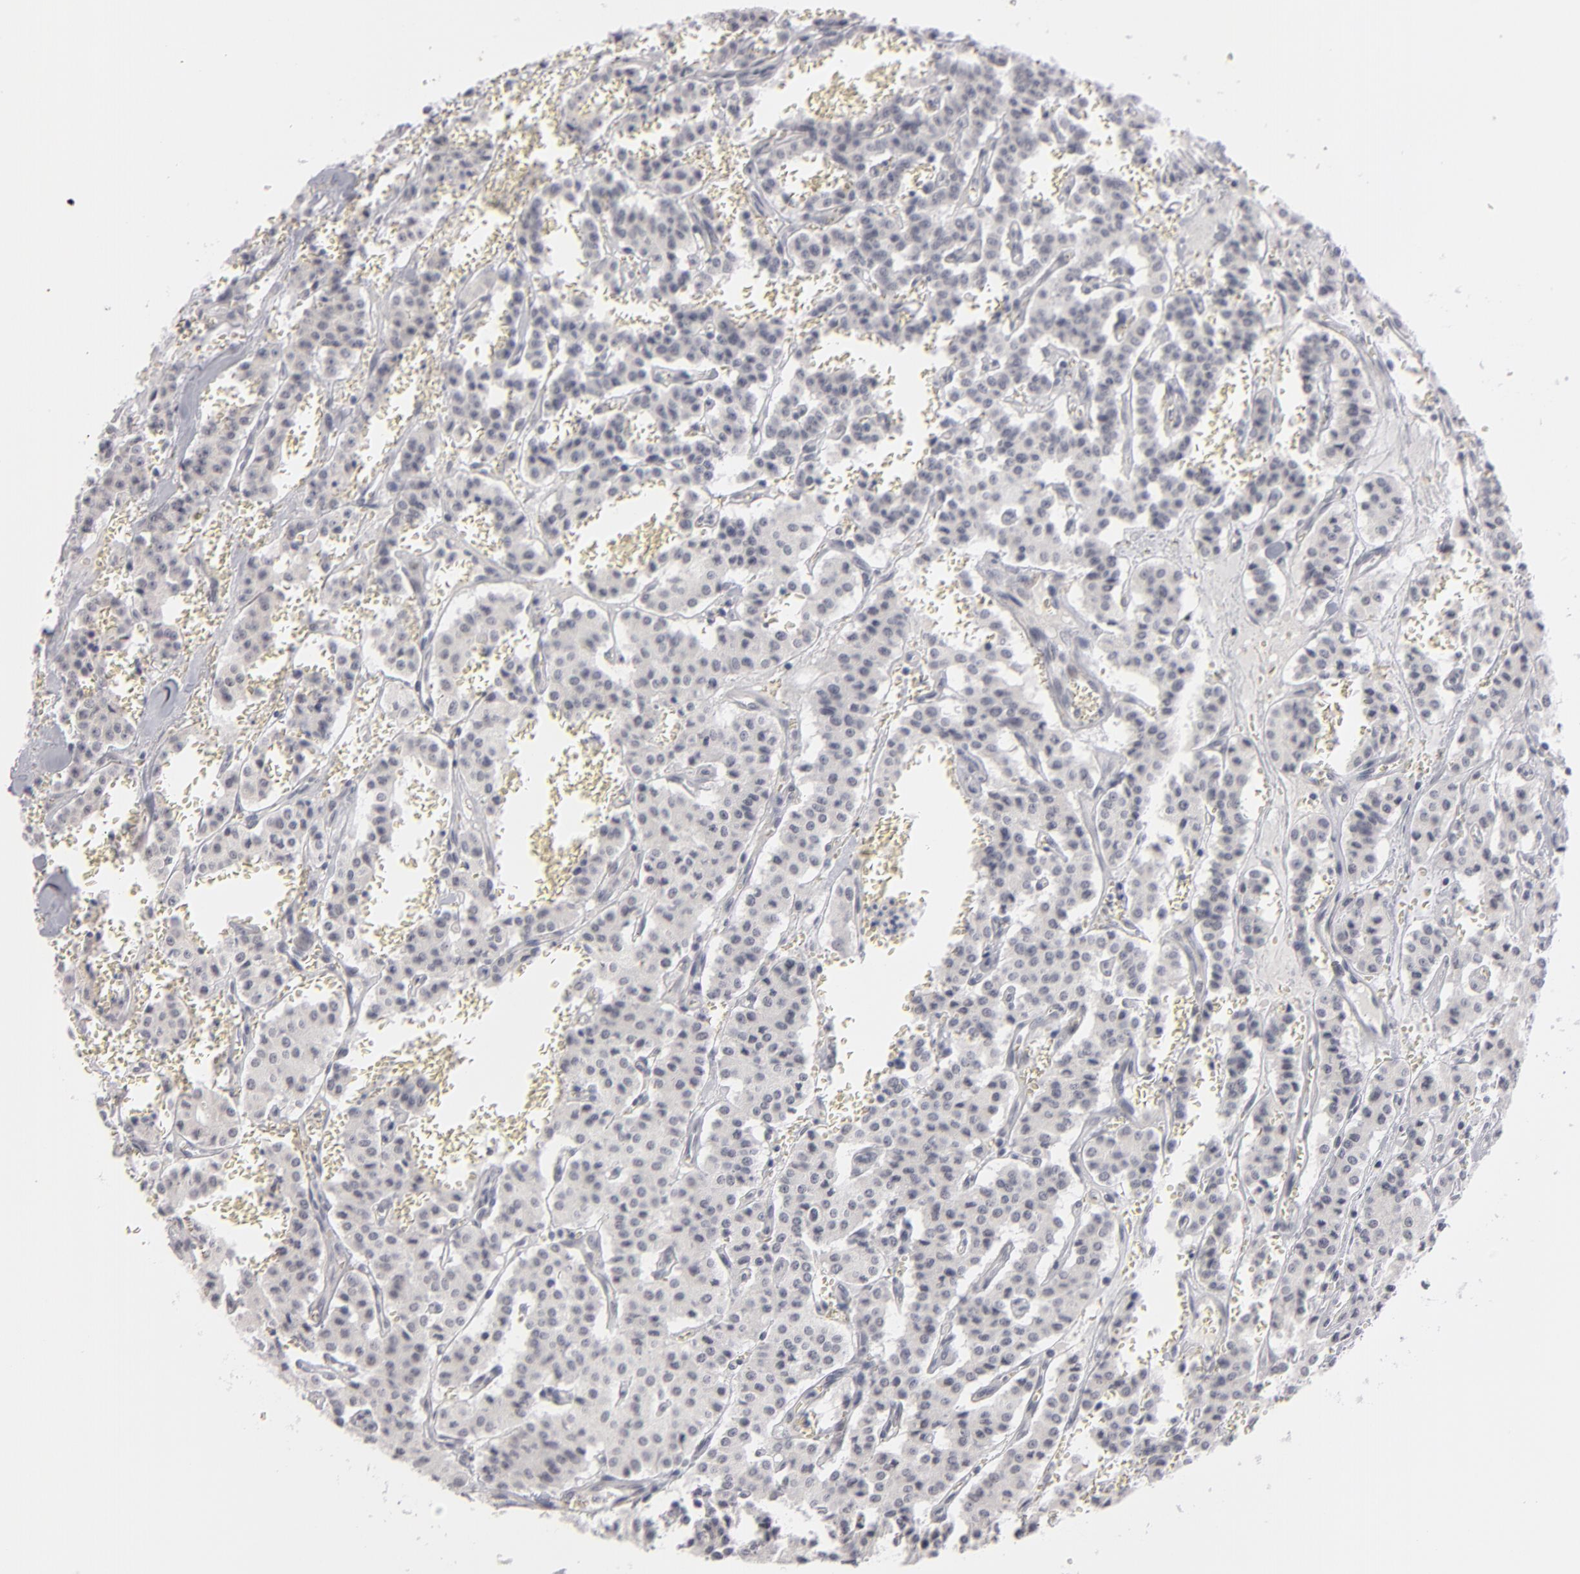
{"staining": {"intensity": "negative", "quantity": "none", "location": "none"}, "tissue": "carcinoid", "cell_type": "Tumor cells", "image_type": "cancer", "snomed": [{"axis": "morphology", "description": "Carcinoid, malignant, NOS"}, {"axis": "topography", "description": "Bronchus"}], "caption": "Tumor cells are negative for brown protein staining in malignant carcinoid.", "gene": "KIAA1210", "patient": {"sex": "male", "age": 55}}